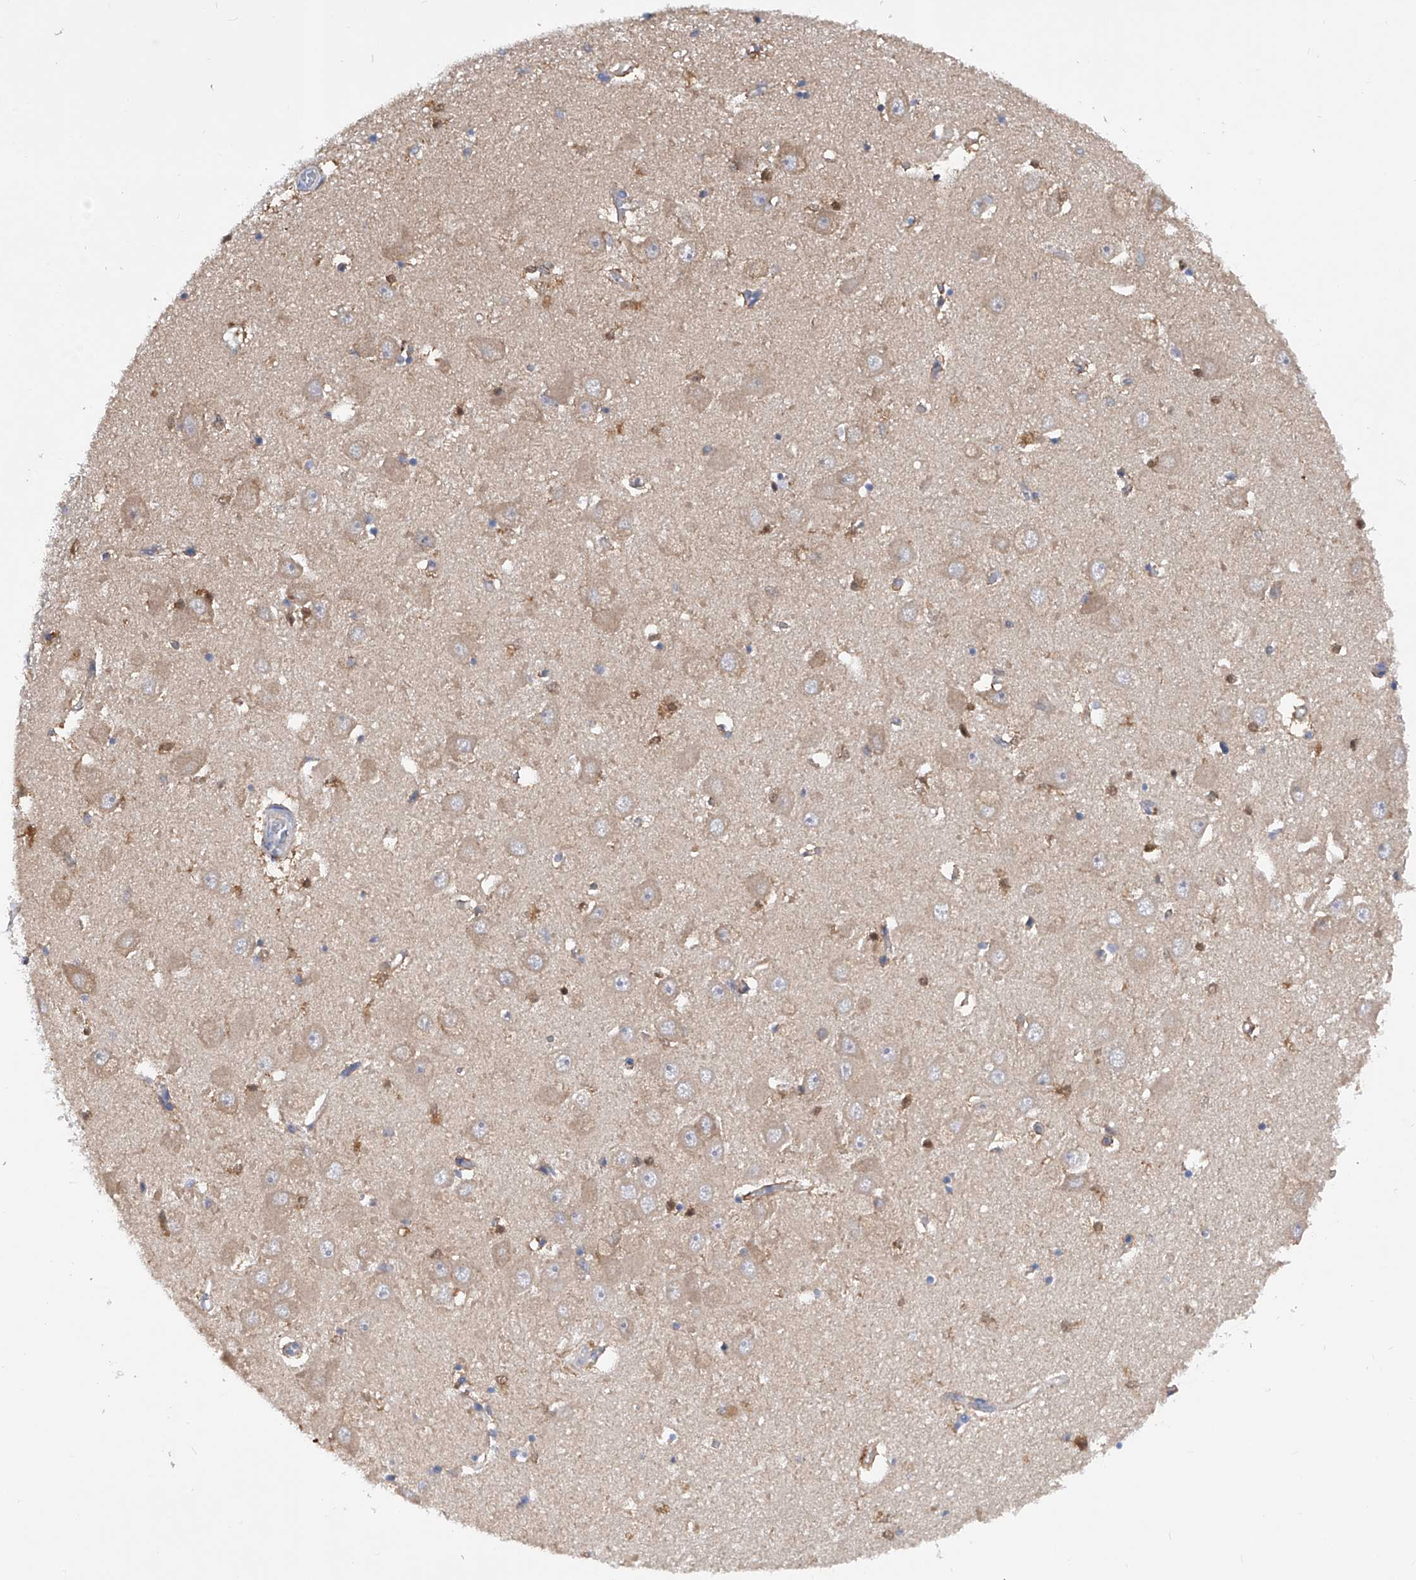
{"staining": {"intensity": "weak", "quantity": "<25%", "location": "cytoplasmic/membranous"}, "tissue": "hippocampus", "cell_type": "Glial cells", "image_type": "normal", "snomed": [{"axis": "morphology", "description": "Normal tissue, NOS"}, {"axis": "topography", "description": "Hippocampus"}], "caption": "DAB immunohistochemical staining of benign human hippocampus shows no significant expression in glial cells. Nuclei are stained in blue.", "gene": "SPATA20", "patient": {"sex": "female", "age": 64}}